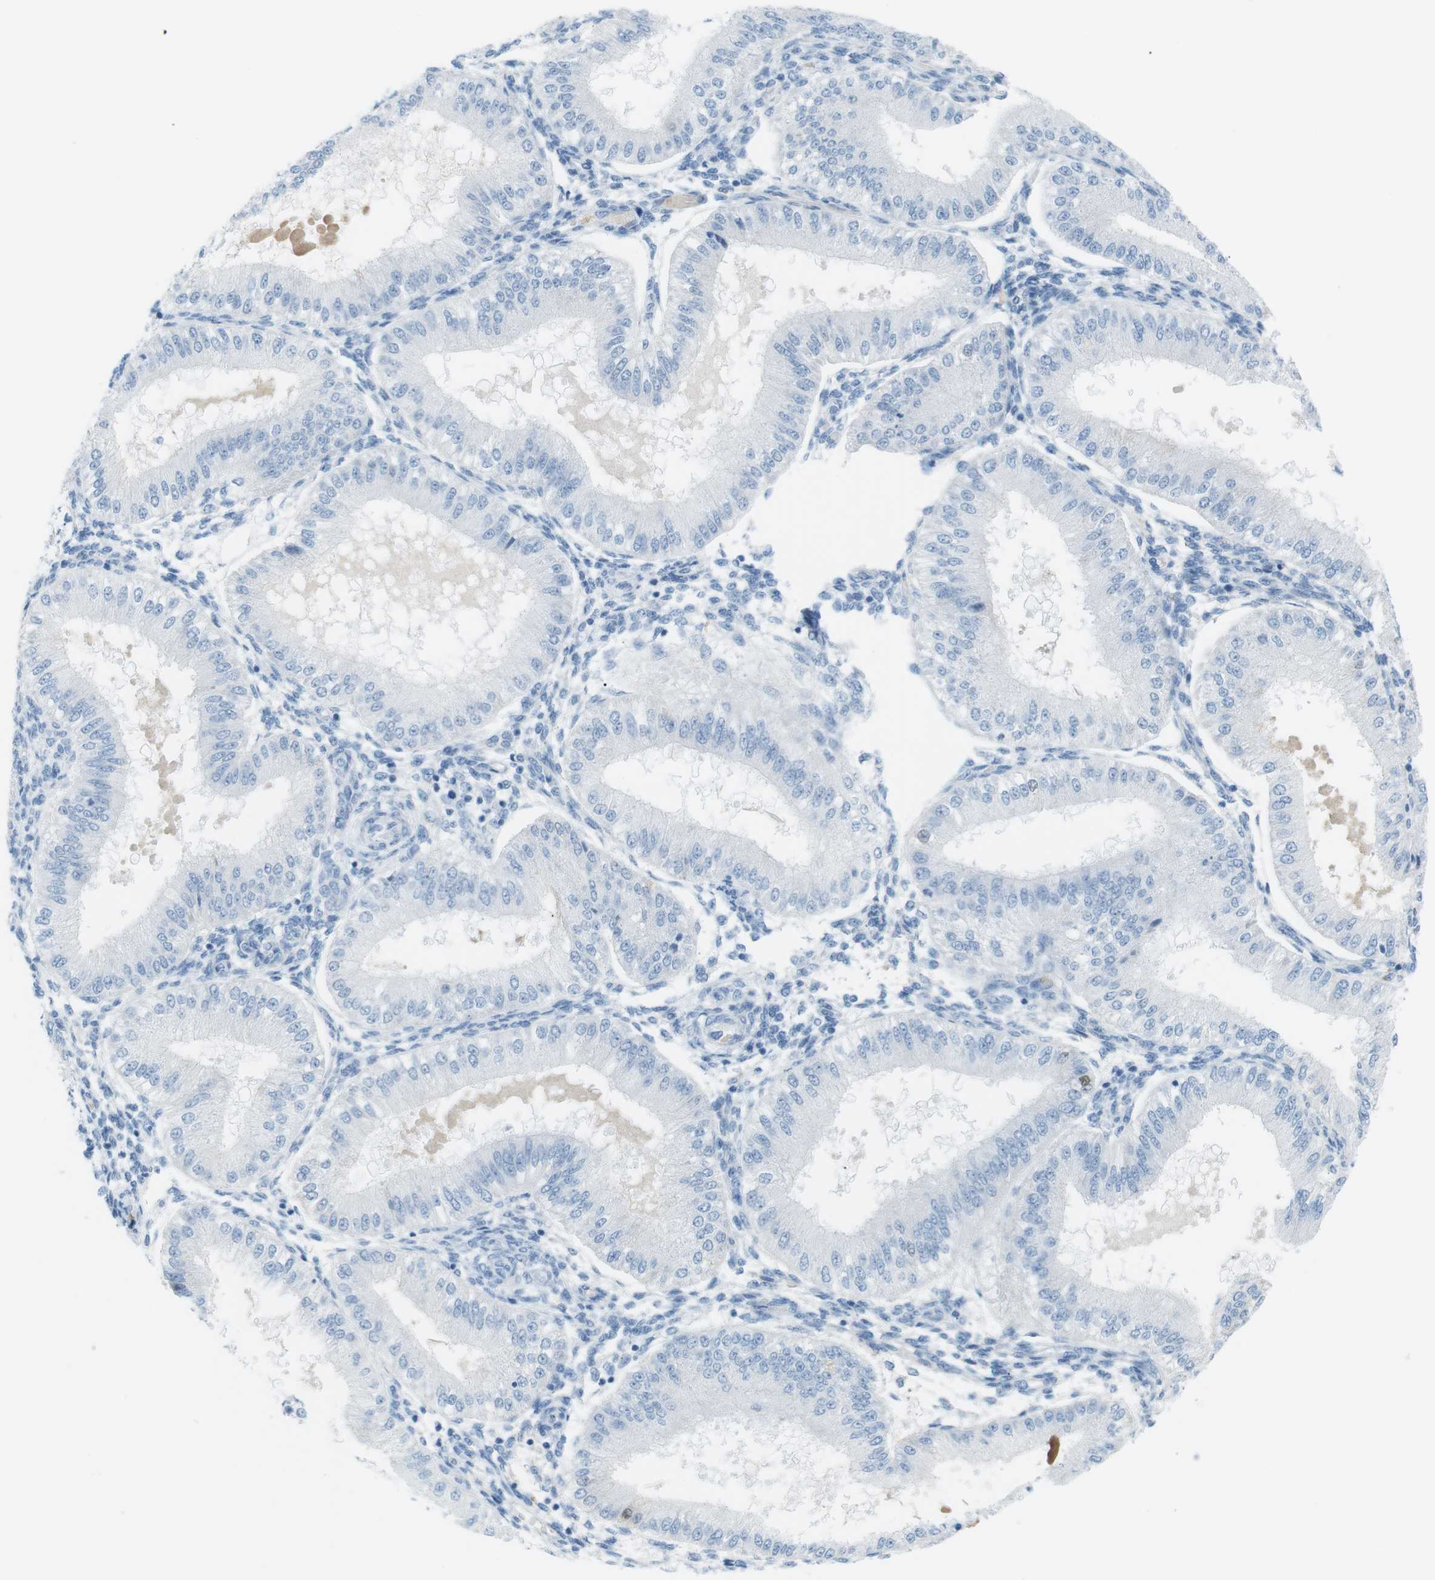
{"staining": {"intensity": "negative", "quantity": "none", "location": "none"}, "tissue": "endometrium", "cell_type": "Cells in endometrial stroma", "image_type": "normal", "snomed": [{"axis": "morphology", "description": "Normal tissue, NOS"}, {"axis": "topography", "description": "Endometrium"}], "caption": "Immunohistochemistry (IHC) of normal endometrium exhibits no staining in cells in endometrial stroma. (DAB IHC visualized using brightfield microscopy, high magnification).", "gene": "AZGP1", "patient": {"sex": "female", "age": 39}}